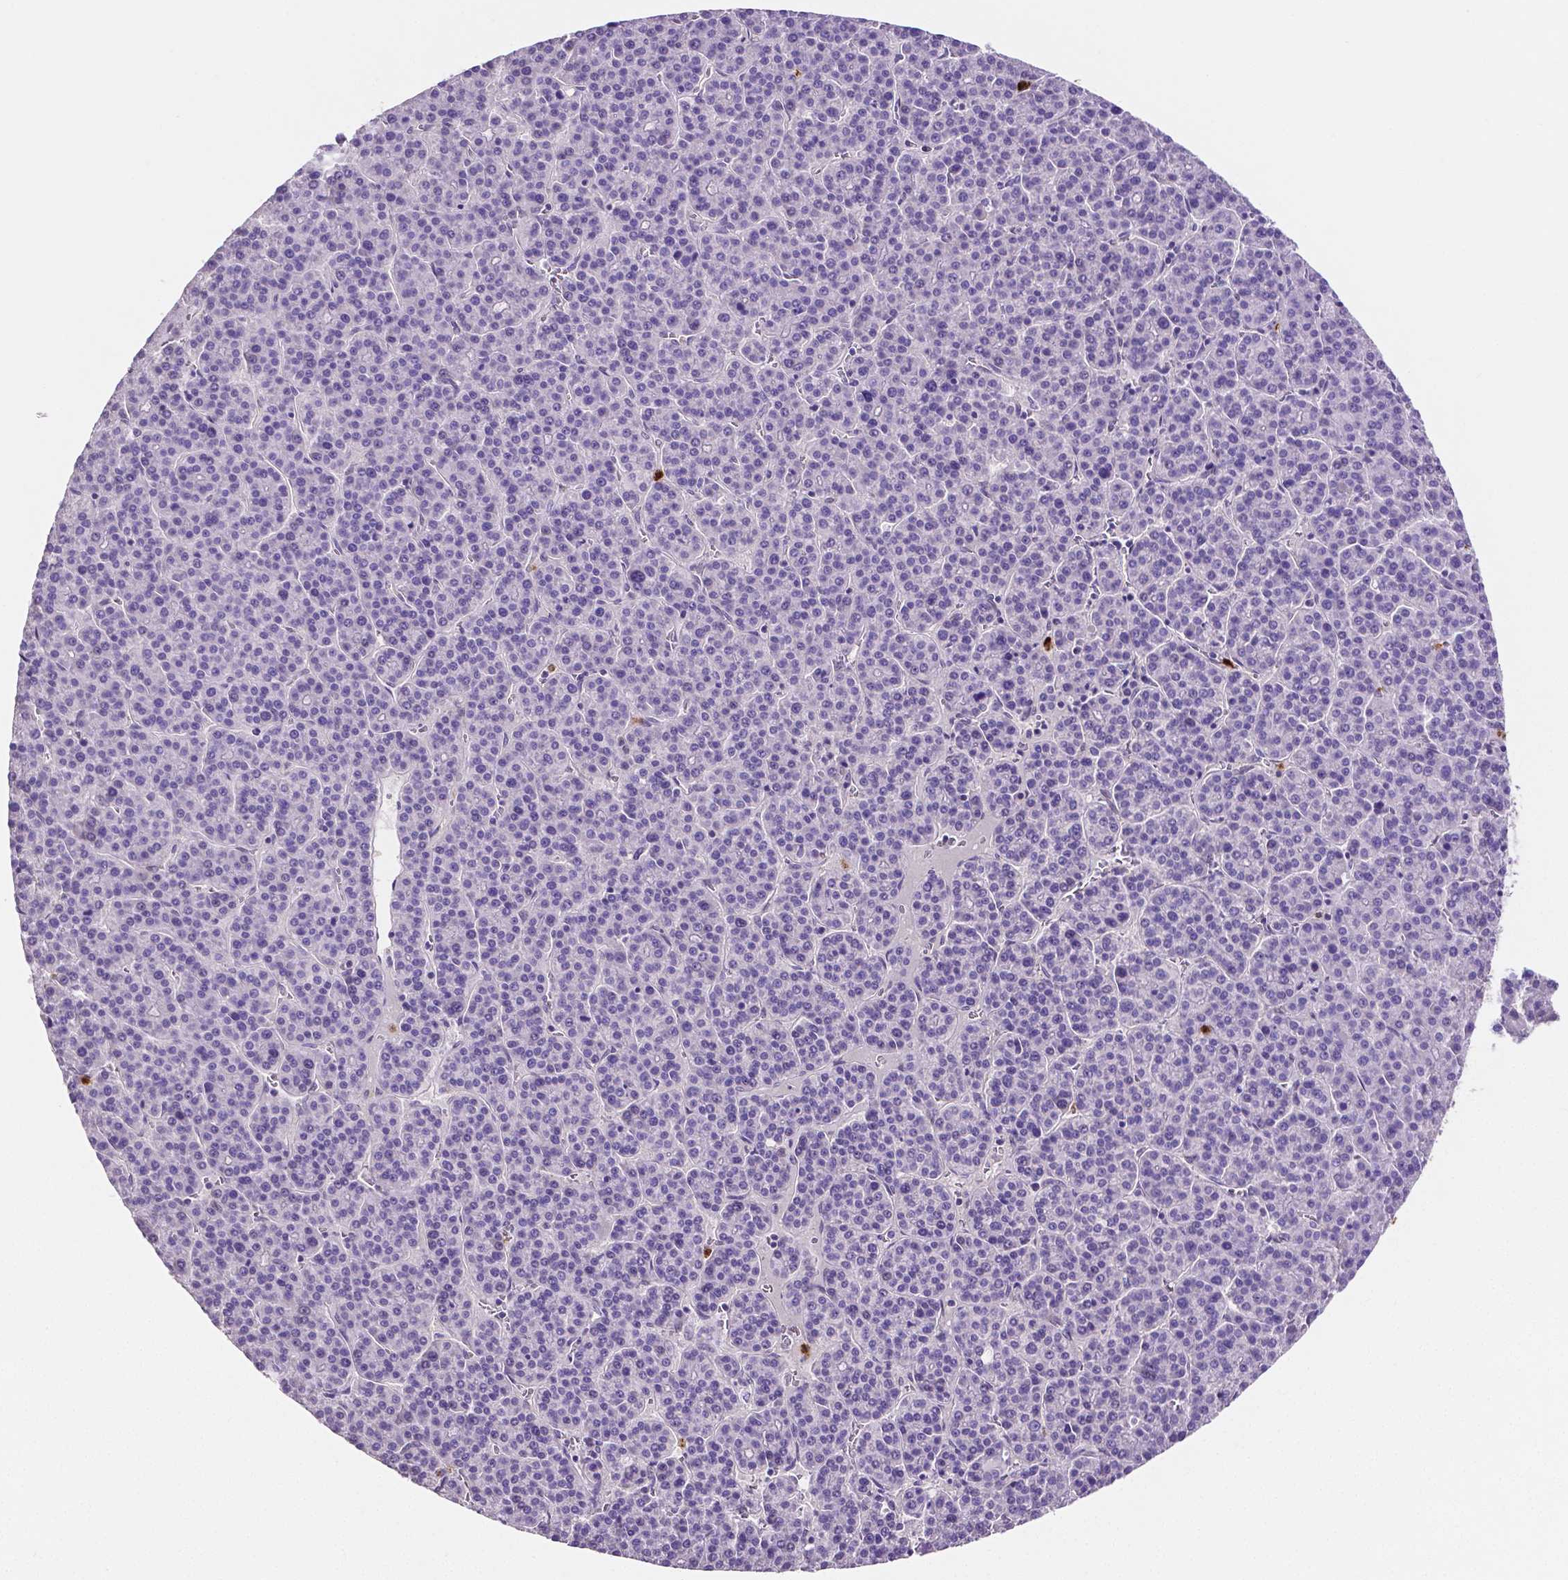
{"staining": {"intensity": "negative", "quantity": "none", "location": "none"}, "tissue": "liver cancer", "cell_type": "Tumor cells", "image_type": "cancer", "snomed": [{"axis": "morphology", "description": "Carcinoma, Hepatocellular, NOS"}, {"axis": "topography", "description": "Liver"}], "caption": "This image is of liver hepatocellular carcinoma stained with immunohistochemistry (IHC) to label a protein in brown with the nuclei are counter-stained blue. There is no staining in tumor cells.", "gene": "MMP9", "patient": {"sex": "female", "age": 58}}